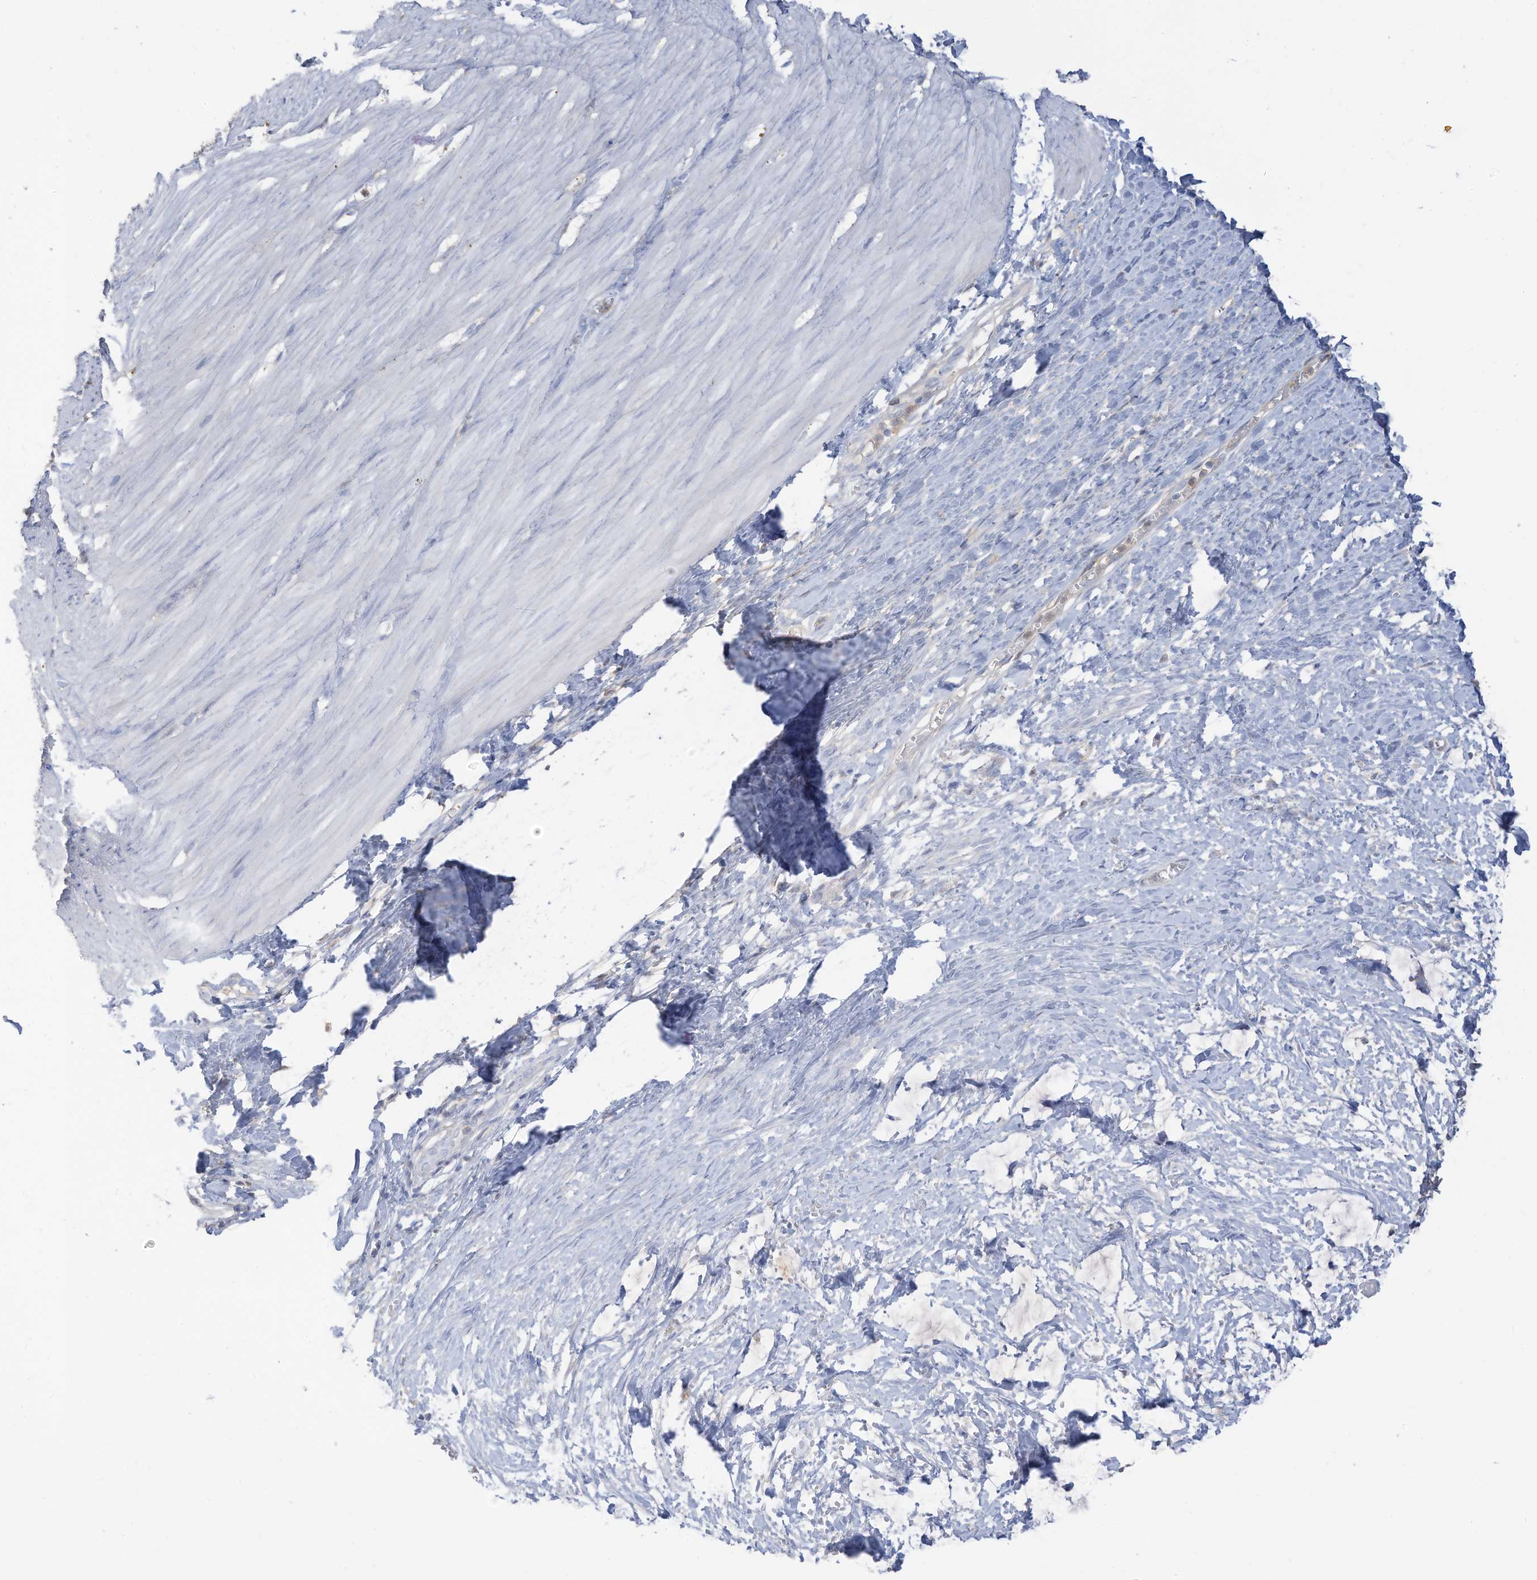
{"staining": {"intensity": "negative", "quantity": "none", "location": "none"}, "tissue": "smooth muscle", "cell_type": "Smooth muscle cells", "image_type": "normal", "snomed": [{"axis": "morphology", "description": "Normal tissue, NOS"}, {"axis": "morphology", "description": "Adenocarcinoma, NOS"}, {"axis": "topography", "description": "Colon"}, {"axis": "topography", "description": "Peripheral nerve tissue"}], "caption": "The image demonstrates no staining of smooth muscle cells in normal smooth muscle. (Brightfield microscopy of DAB immunohistochemistry (IHC) at high magnification).", "gene": "HSD17B13", "patient": {"sex": "male", "age": 14}}